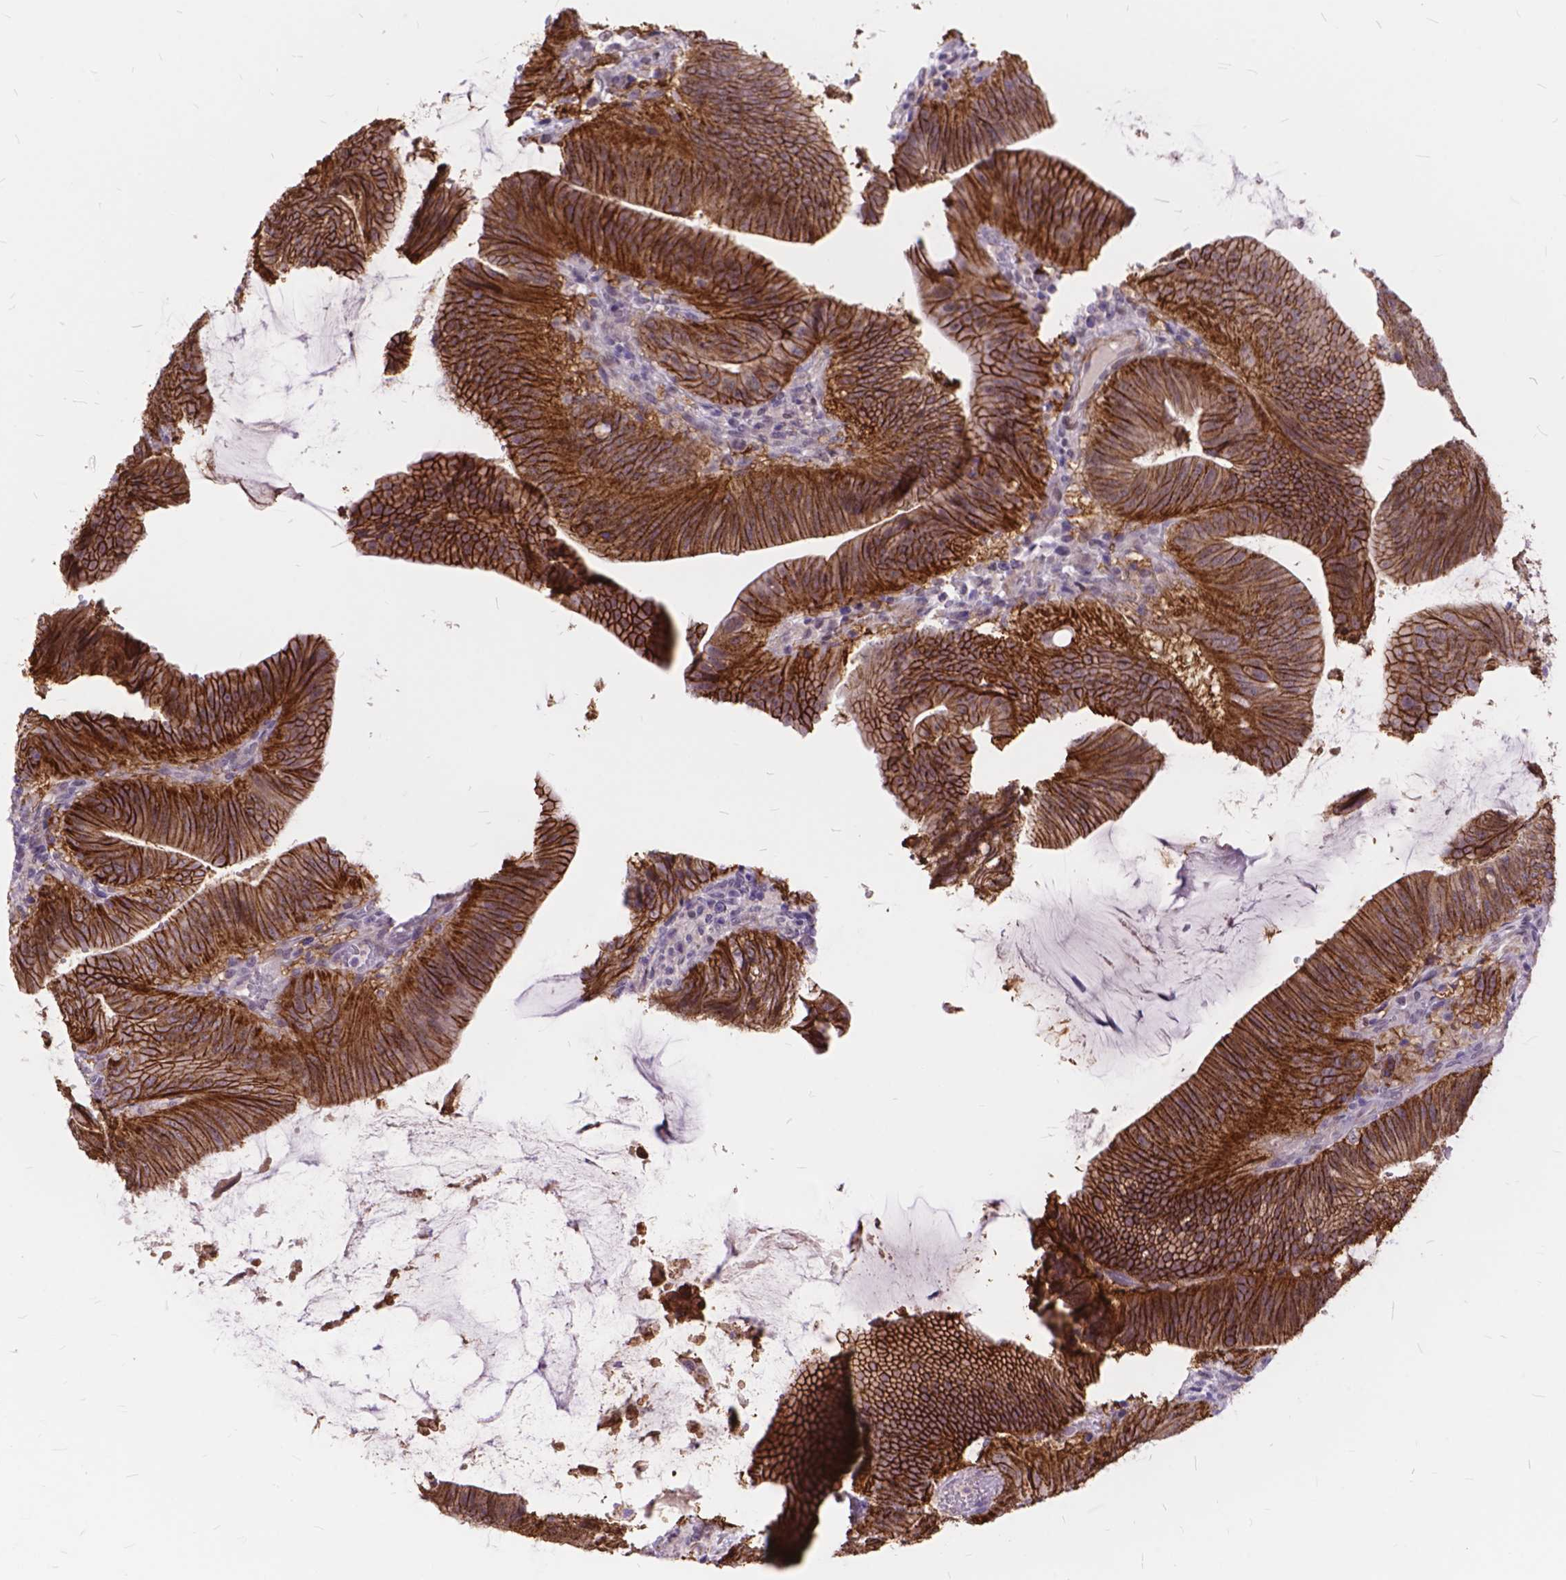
{"staining": {"intensity": "strong", "quantity": ">75%", "location": "cytoplasmic/membranous"}, "tissue": "colorectal cancer", "cell_type": "Tumor cells", "image_type": "cancer", "snomed": [{"axis": "morphology", "description": "Adenocarcinoma, NOS"}, {"axis": "topography", "description": "Colon"}], "caption": "High-magnification brightfield microscopy of adenocarcinoma (colorectal) stained with DAB (brown) and counterstained with hematoxylin (blue). tumor cells exhibit strong cytoplasmic/membranous positivity is seen in approximately>75% of cells.", "gene": "MAN2C1", "patient": {"sex": "female", "age": 43}}